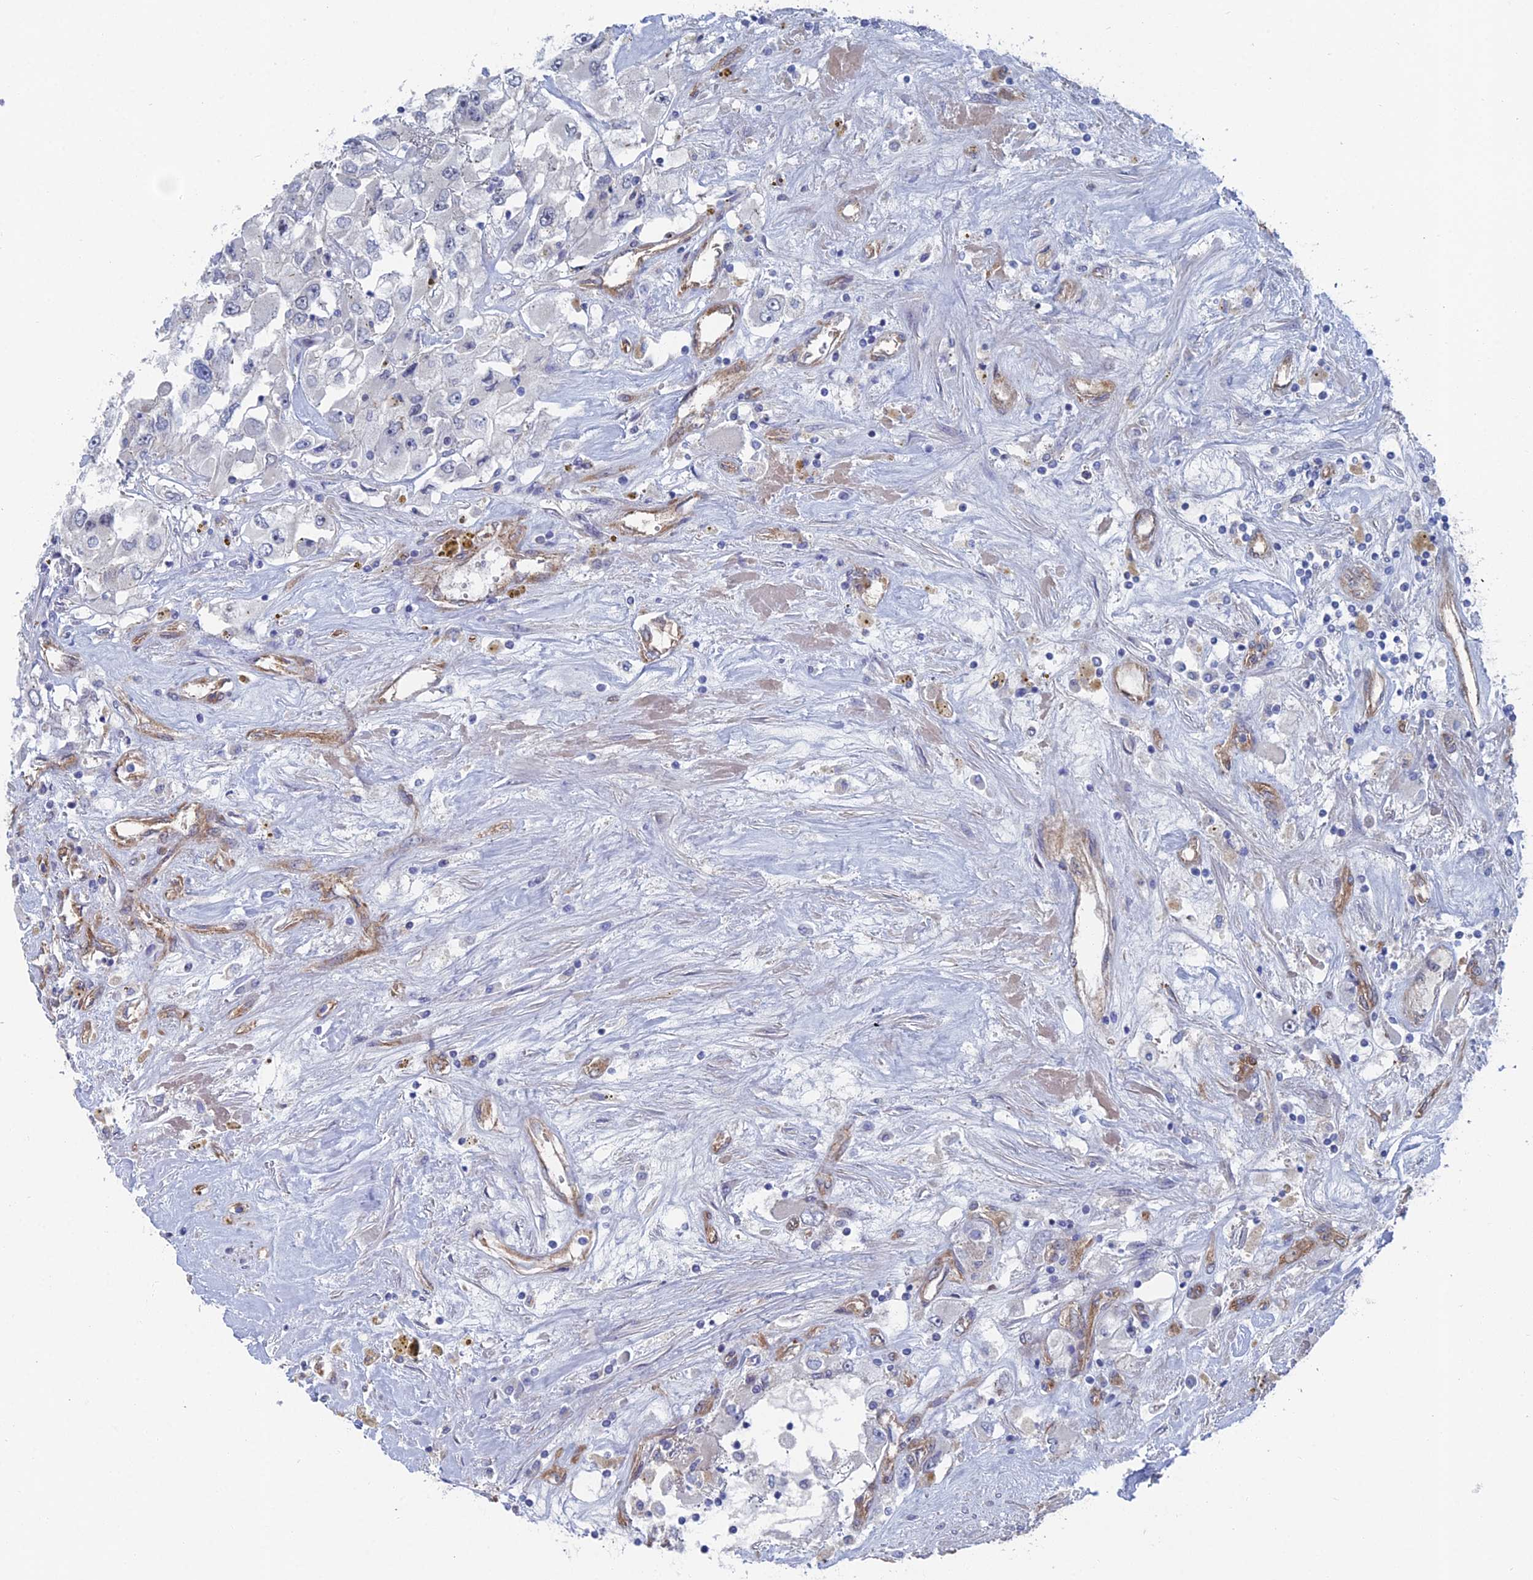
{"staining": {"intensity": "negative", "quantity": "none", "location": "none"}, "tissue": "renal cancer", "cell_type": "Tumor cells", "image_type": "cancer", "snomed": [{"axis": "morphology", "description": "Adenocarcinoma, NOS"}, {"axis": "topography", "description": "Kidney"}], "caption": "Renal cancer was stained to show a protein in brown. There is no significant positivity in tumor cells.", "gene": "ARAP3", "patient": {"sex": "female", "age": 52}}